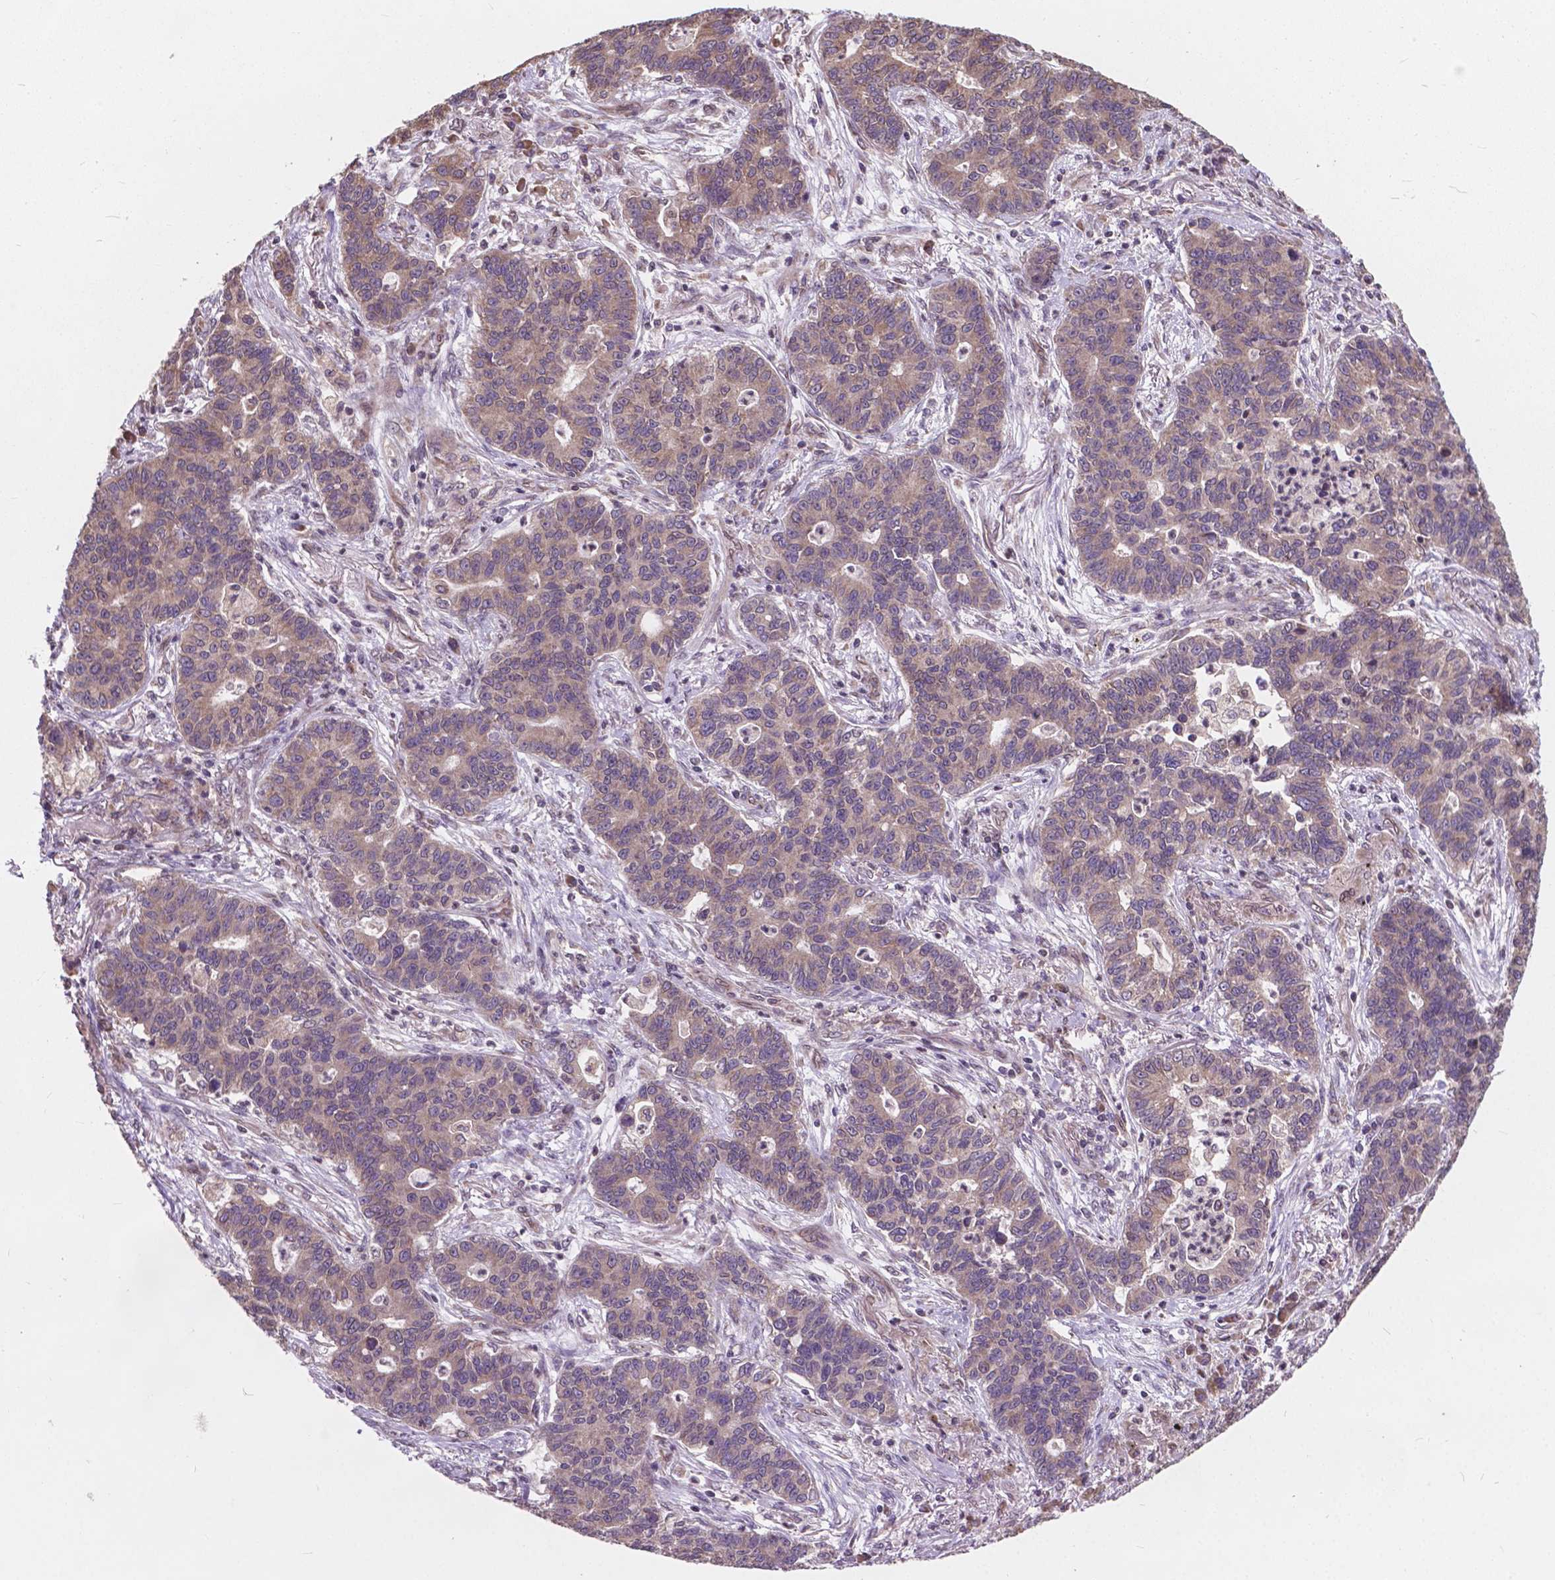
{"staining": {"intensity": "negative", "quantity": "none", "location": "none"}, "tissue": "lung cancer", "cell_type": "Tumor cells", "image_type": "cancer", "snomed": [{"axis": "morphology", "description": "Adenocarcinoma, NOS"}, {"axis": "topography", "description": "Lung"}], "caption": "A high-resolution image shows immunohistochemistry (IHC) staining of lung cancer (adenocarcinoma), which displays no significant positivity in tumor cells.", "gene": "MRPL33", "patient": {"sex": "female", "age": 57}}